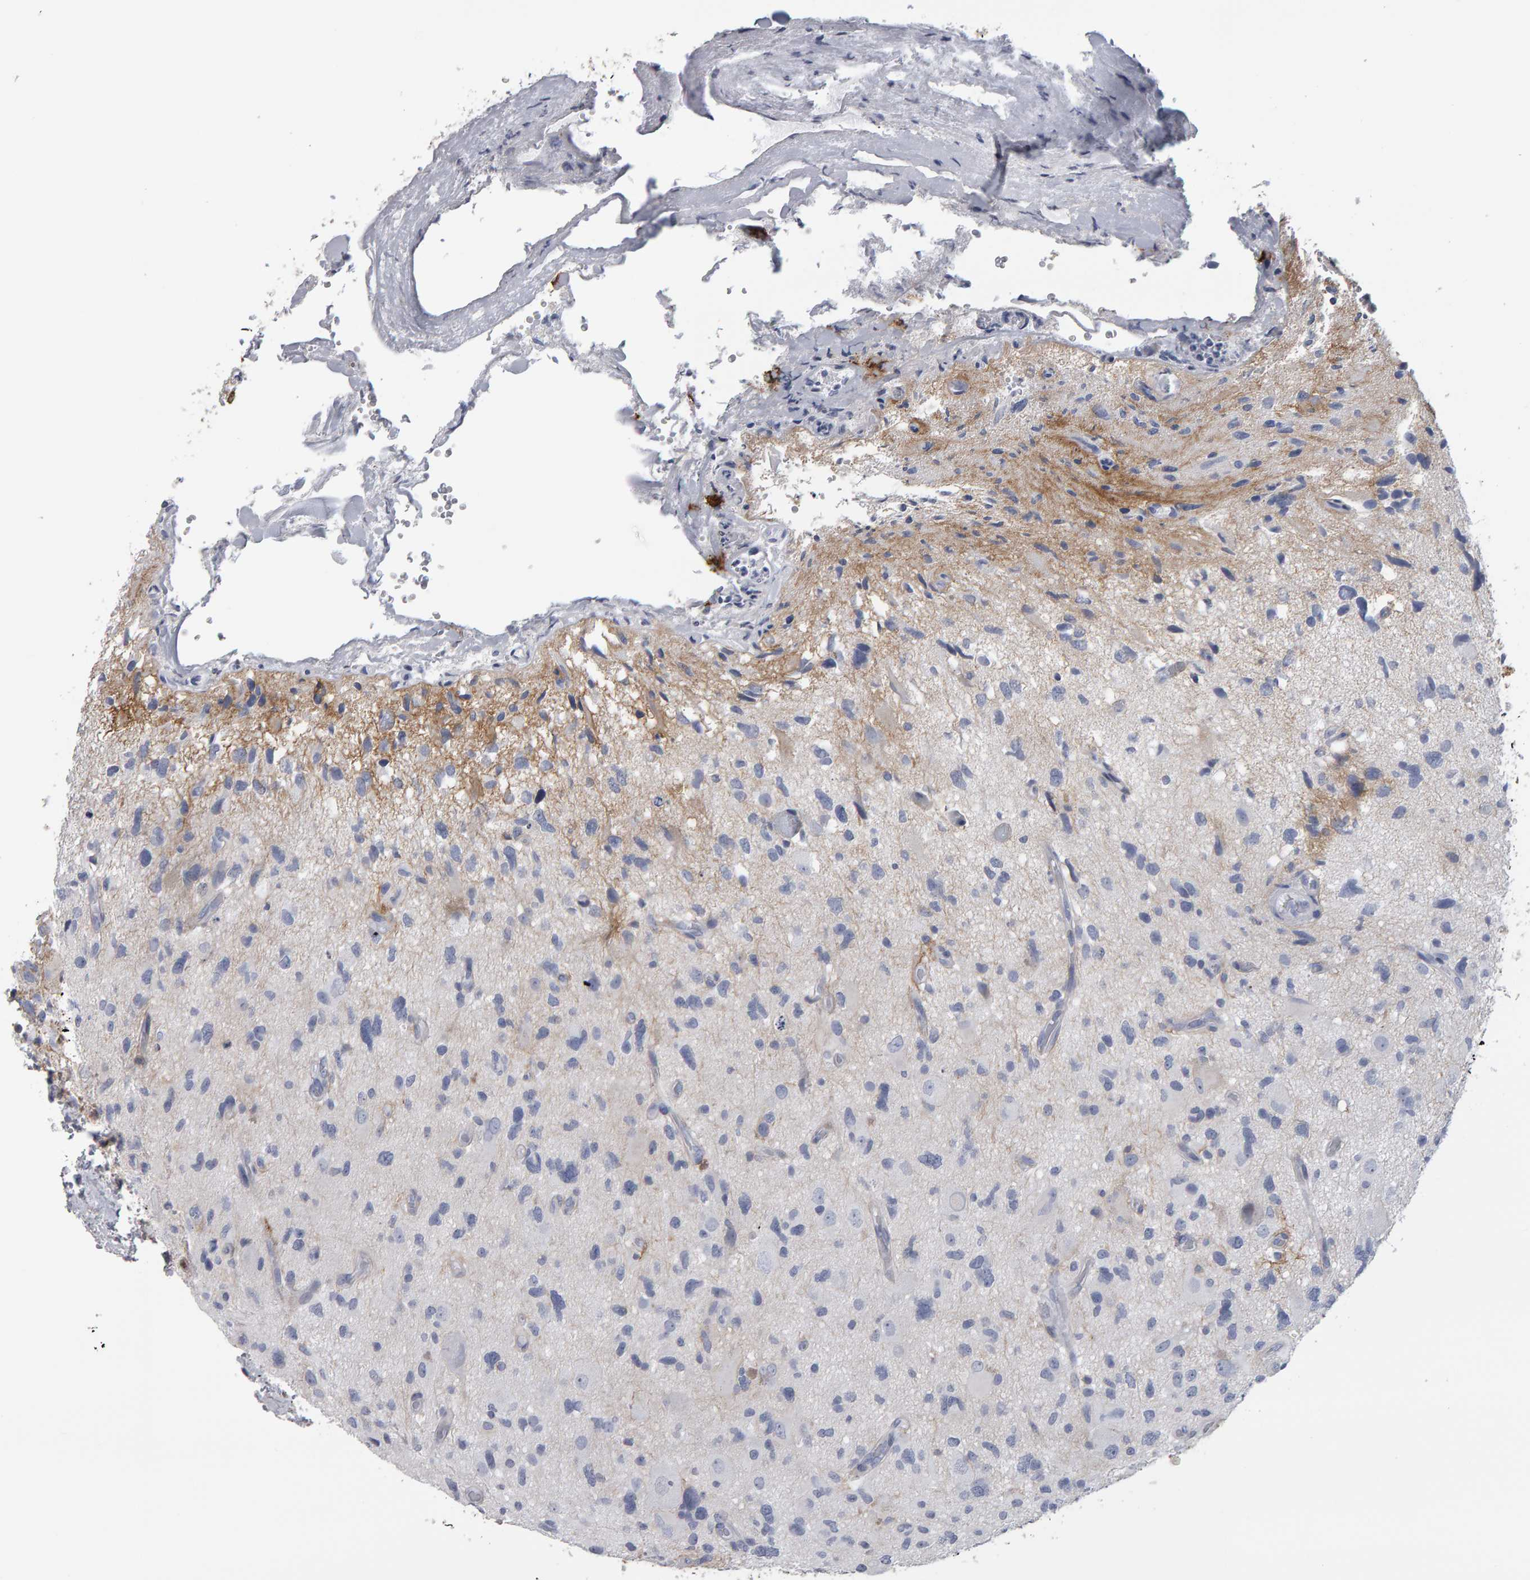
{"staining": {"intensity": "negative", "quantity": "none", "location": "none"}, "tissue": "glioma", "cell_type": "Tumor cells", "image_type": "cancer", "snomed": [{"axis": "morphology", "description": "Glioma, malignant, High grade"}, {"axis": "topography", "description": "Brain"}], "caption": "The micrograph reveals no significant staining in tumor cells of malignant high-grade glioma.", "gene": "CD38", "patient": {"sex": "male", "age": 33}}